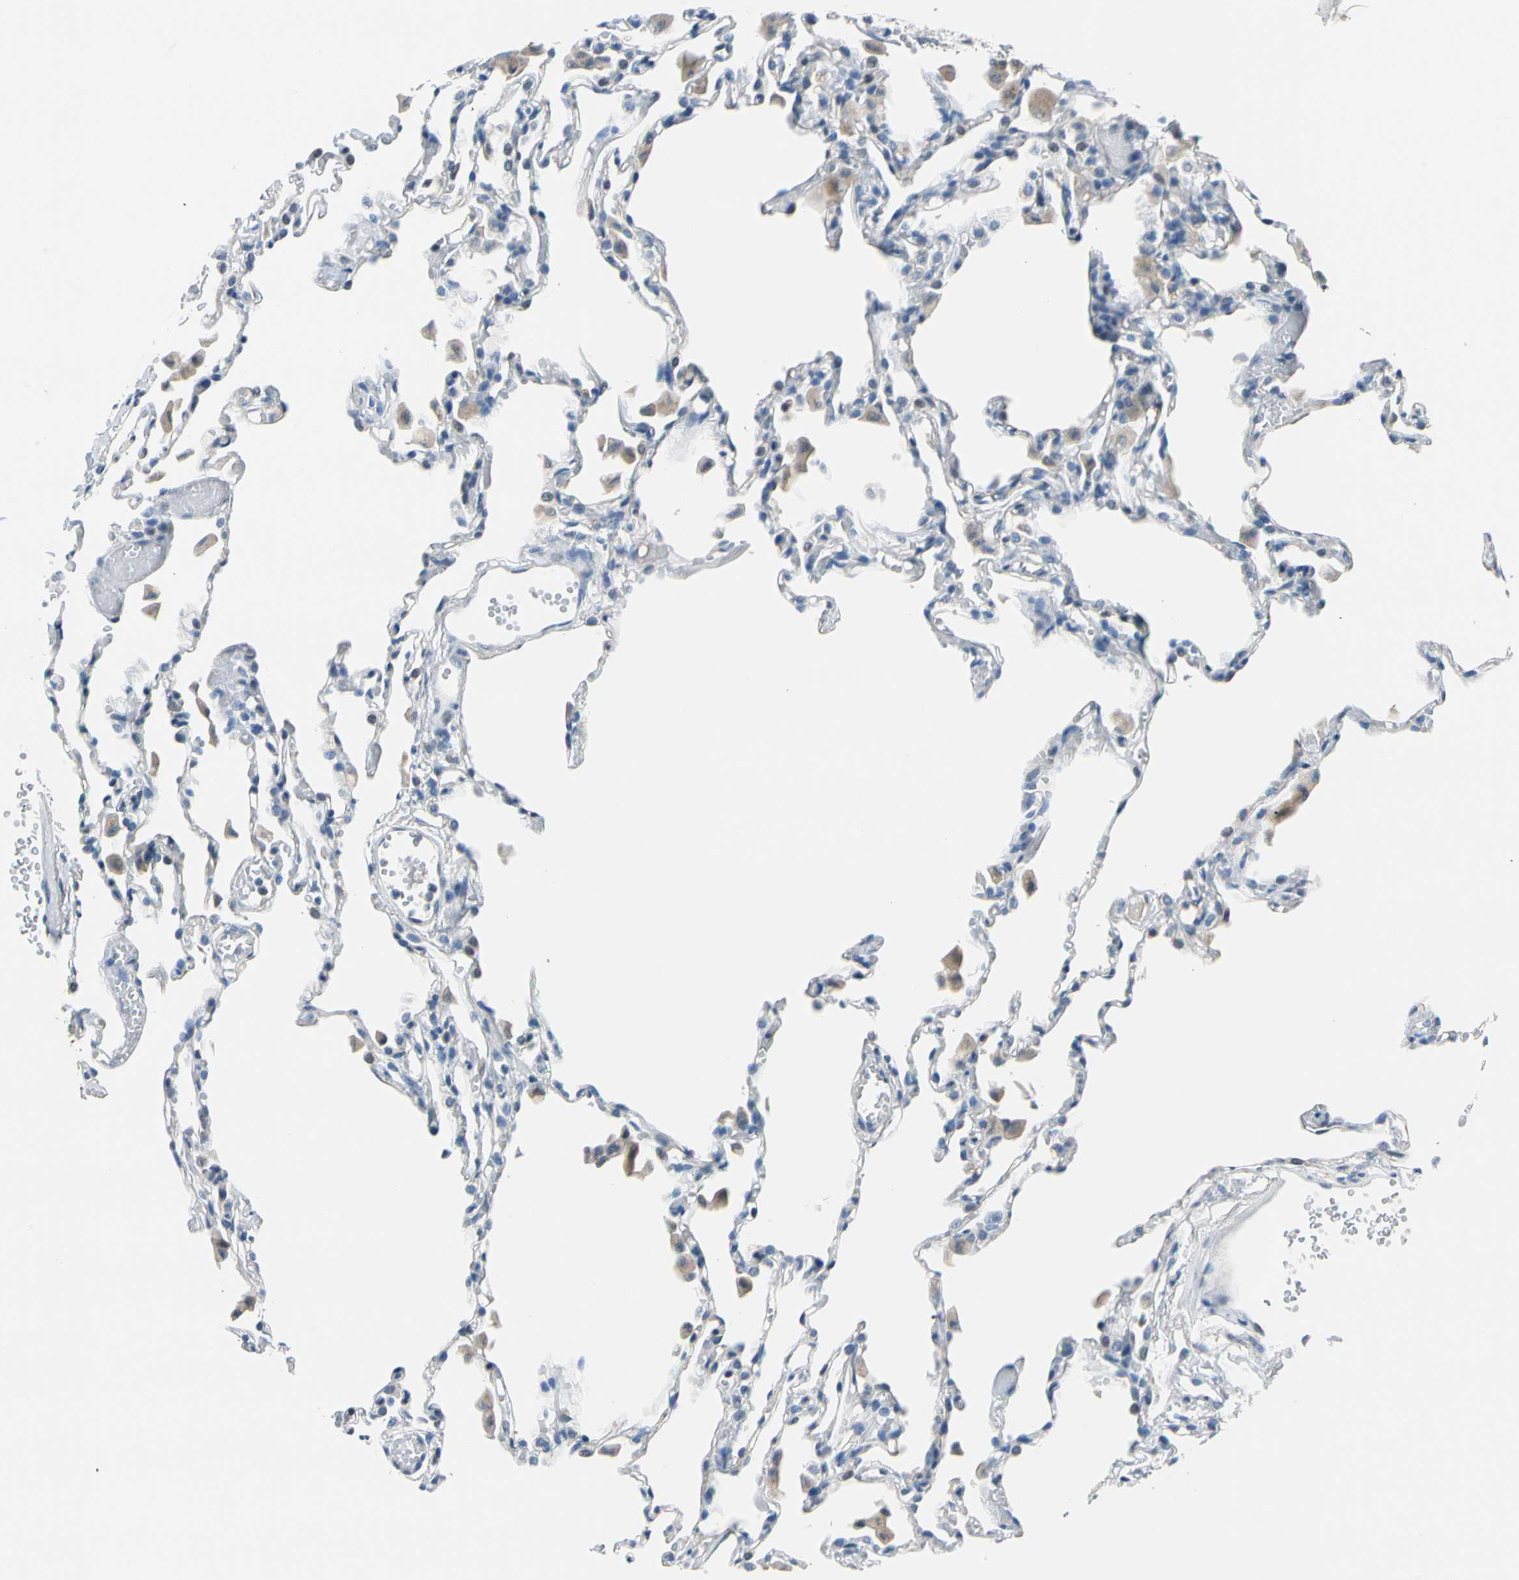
{"staining": {"intensity": "weak", "quantity": "<25%", "location": "cytoplasmic/membranous"}, "tissue": "lung", "cell_type": "Alveolar cells", "image_type": "normal", "snomed": [{"axis": "morphology", "description": "Normal tissue, NOS"}, {"axis": "topography", "description": "Lung"}], "caption": "This is an immunohistochemistry (IHC) photomicrograph of unremarkable human lung. There is no staining in alveolar cells.", "gene": "STK40", "patient": {"sex": "female", "age": 49}}